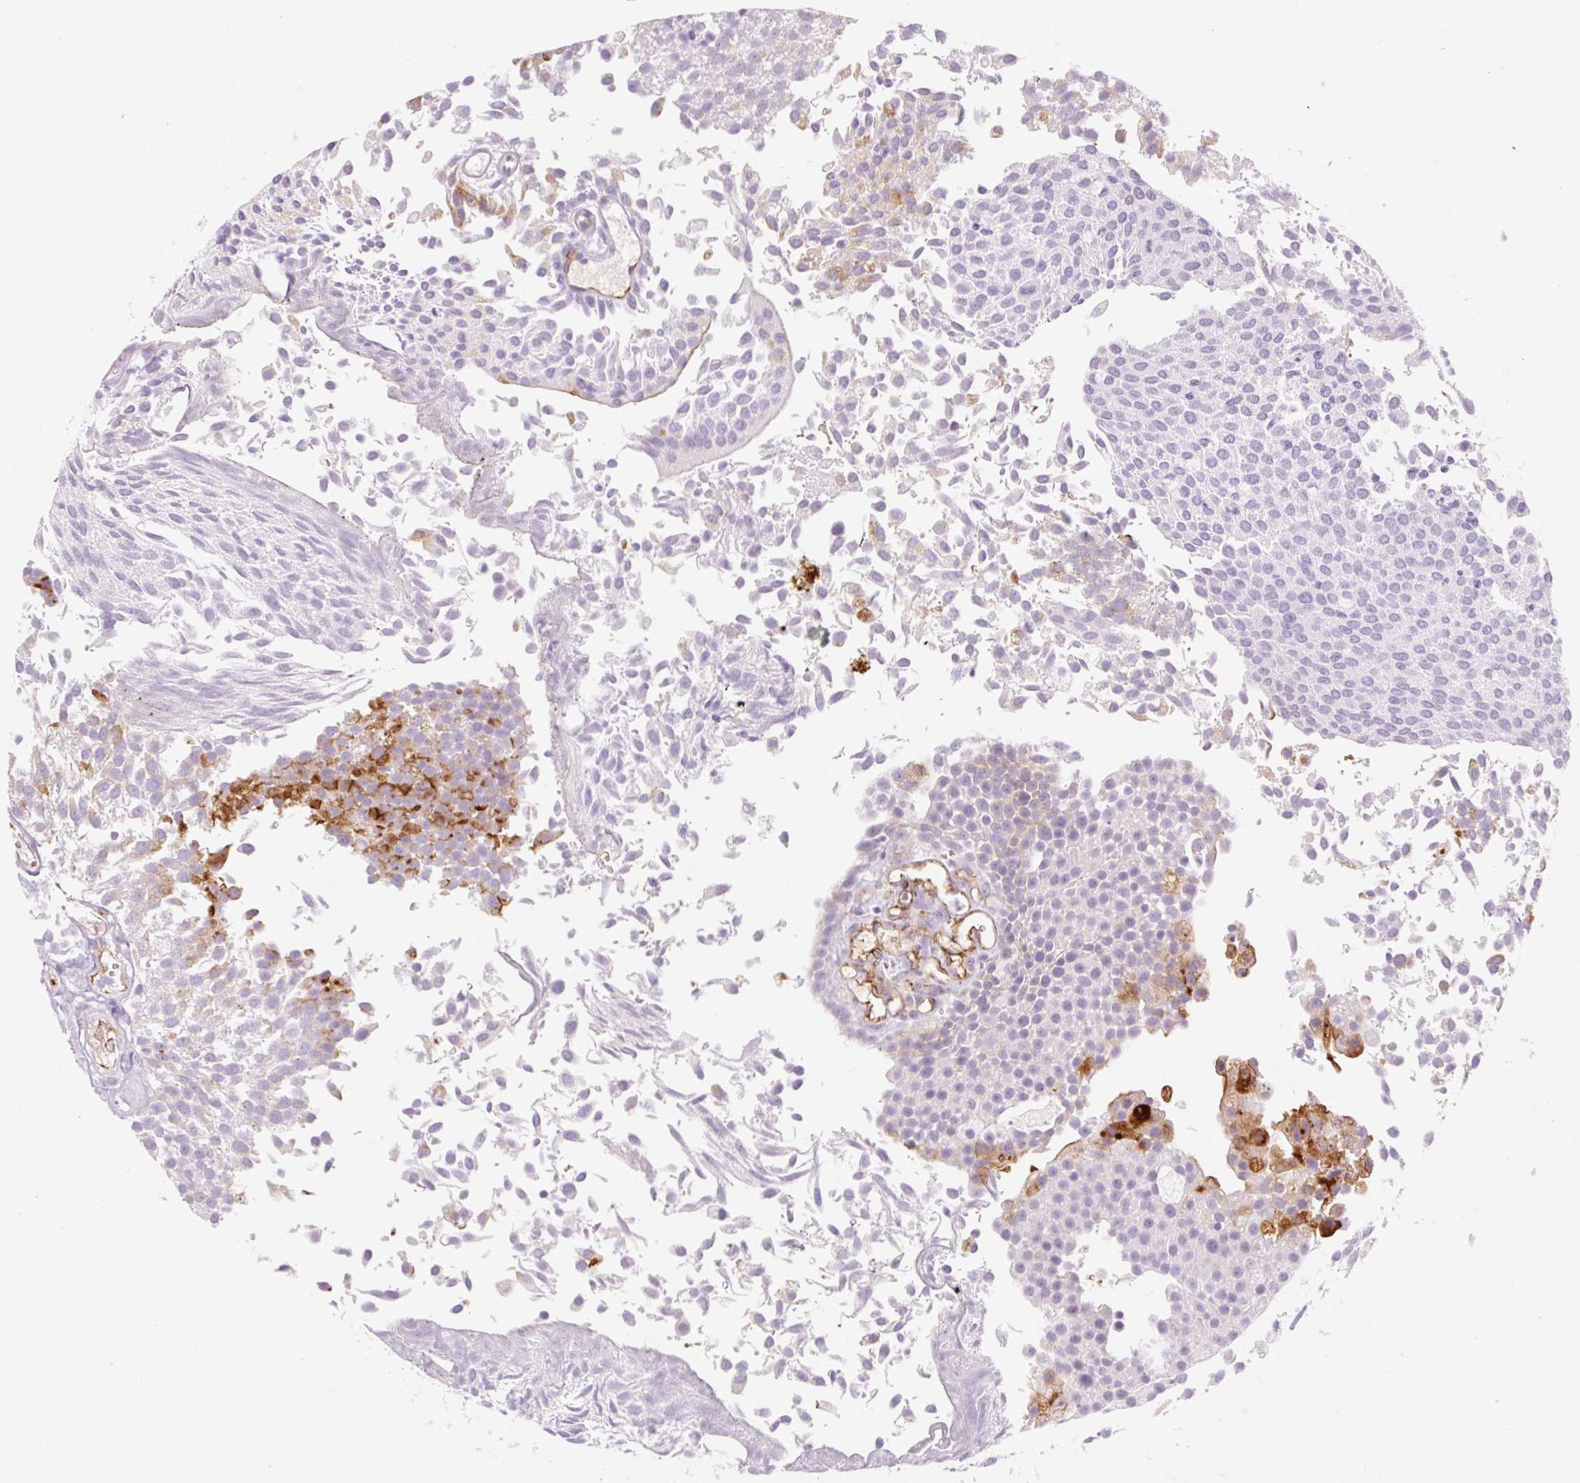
{"staining": {"intensity": "moderate", "quantity": "<25%", "location": "cytoplasmic/membranous"}, "tissue": "urothelial cancer", "cell_type": "Tumor cells", "image_type": "cancer", "snomed": [{"axis": "morphology", "description": "Urothelial carcinoma, Low grade"}, {"axis": "topography", "description": "Urinary bladder"}], "caption": "Protein analysis of urothelial cancer tissue reveals moderate cytoplasmic/membranous expression in about <25% of tumor cells.", "gene": "TAF1L", "patient": {"sex": "female", "age": 79}}